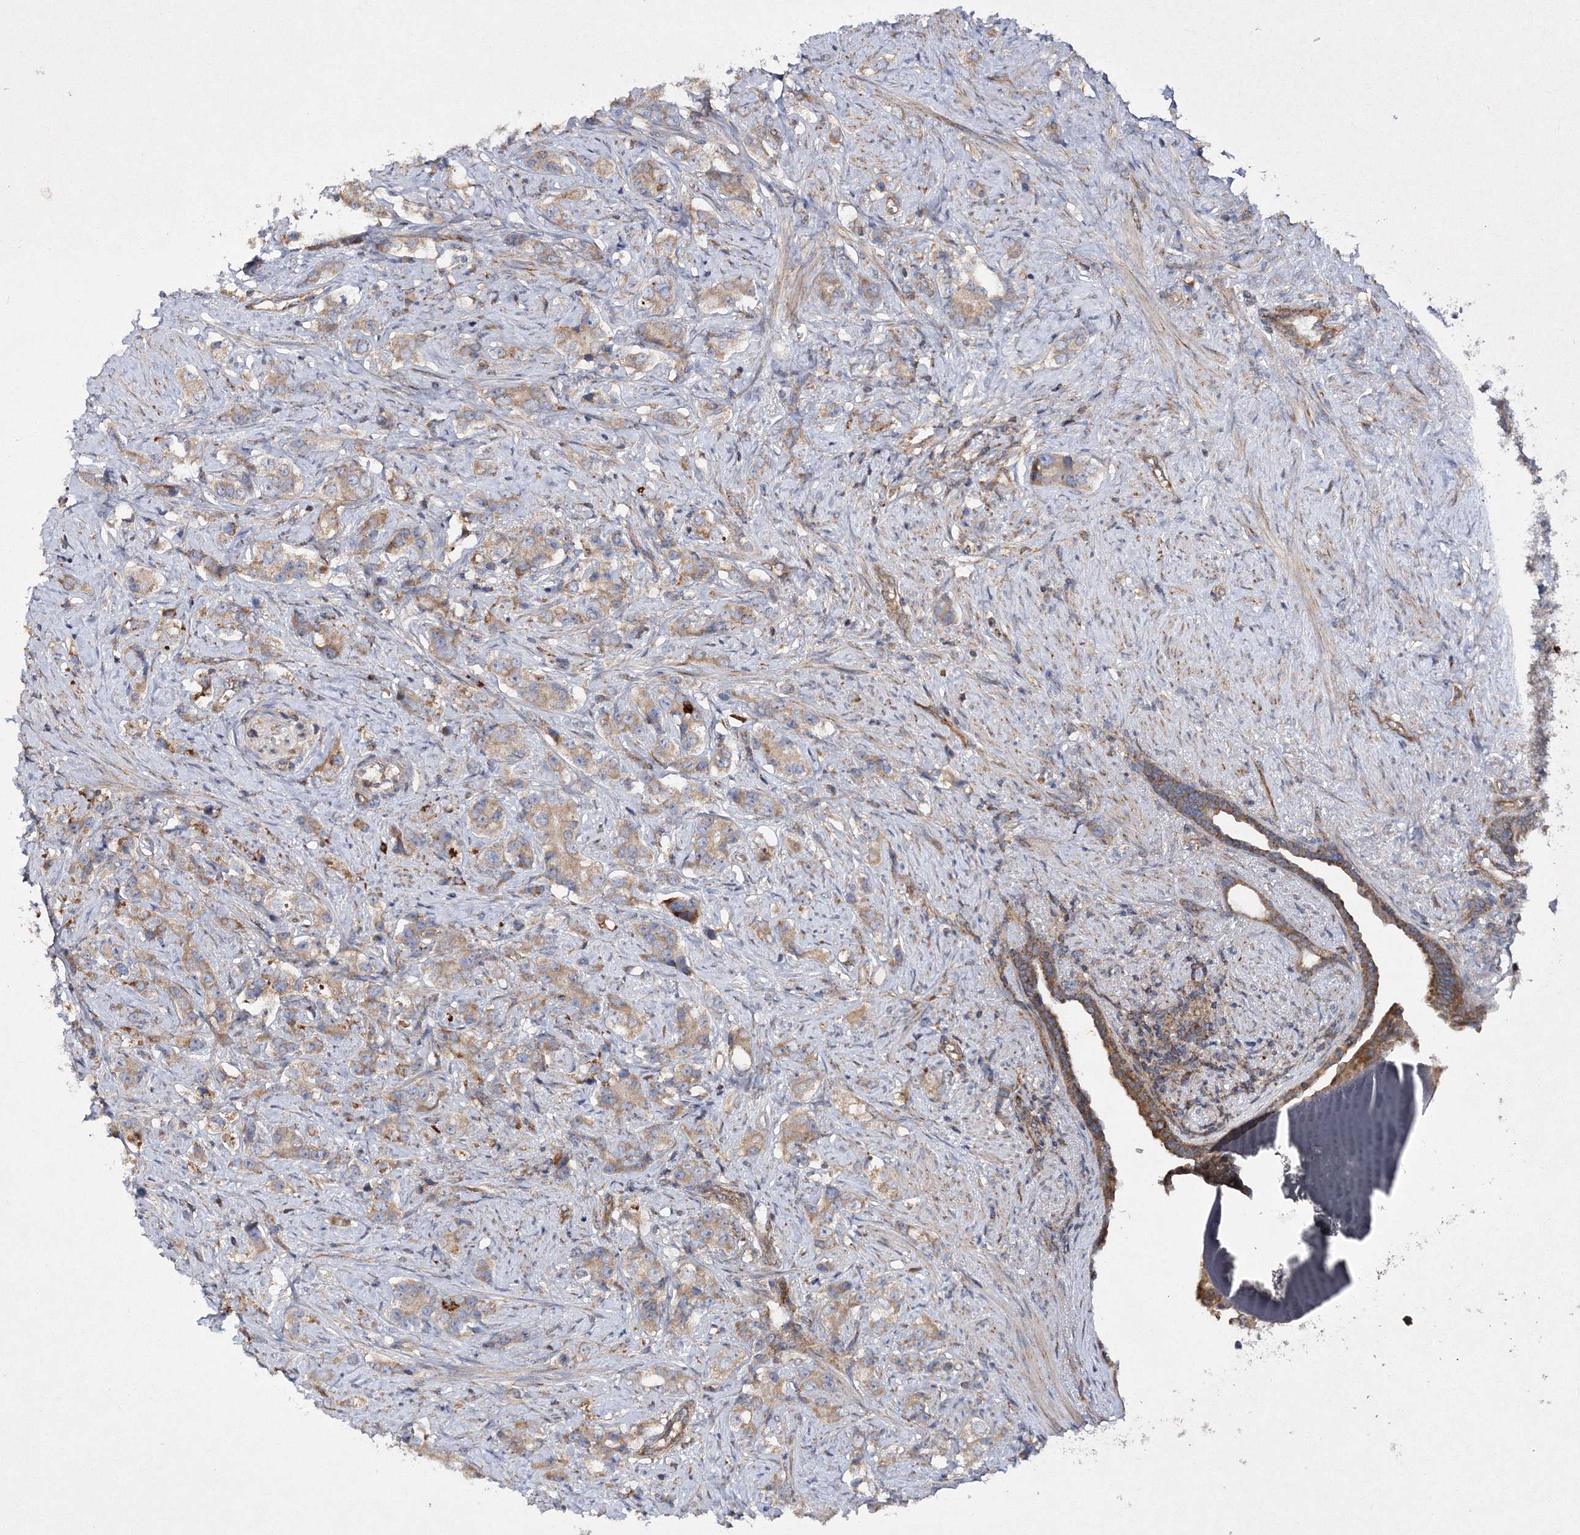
{"staining": {"intensity": "weak", "quantity": ">75%", "location": "cytoplasmic/membranous"}, "tissue": "prostate cancer", "cell_type": "Tumor cells", "image_type": "cancer", "snomed": [{"axis": "morphology", "description": "Adenocarcinoma, High grade"}, {"axis": "topography", "description": "Prostate"}], "caption": "Prostate high-grade adenocarcinoma stained with immunohistochemistry displays weak cytoplasmic/membranous positivity in about >75% of tumor cells.", "gene": "DNAJC13", "patient": {"sex": "male", "age": 63}}